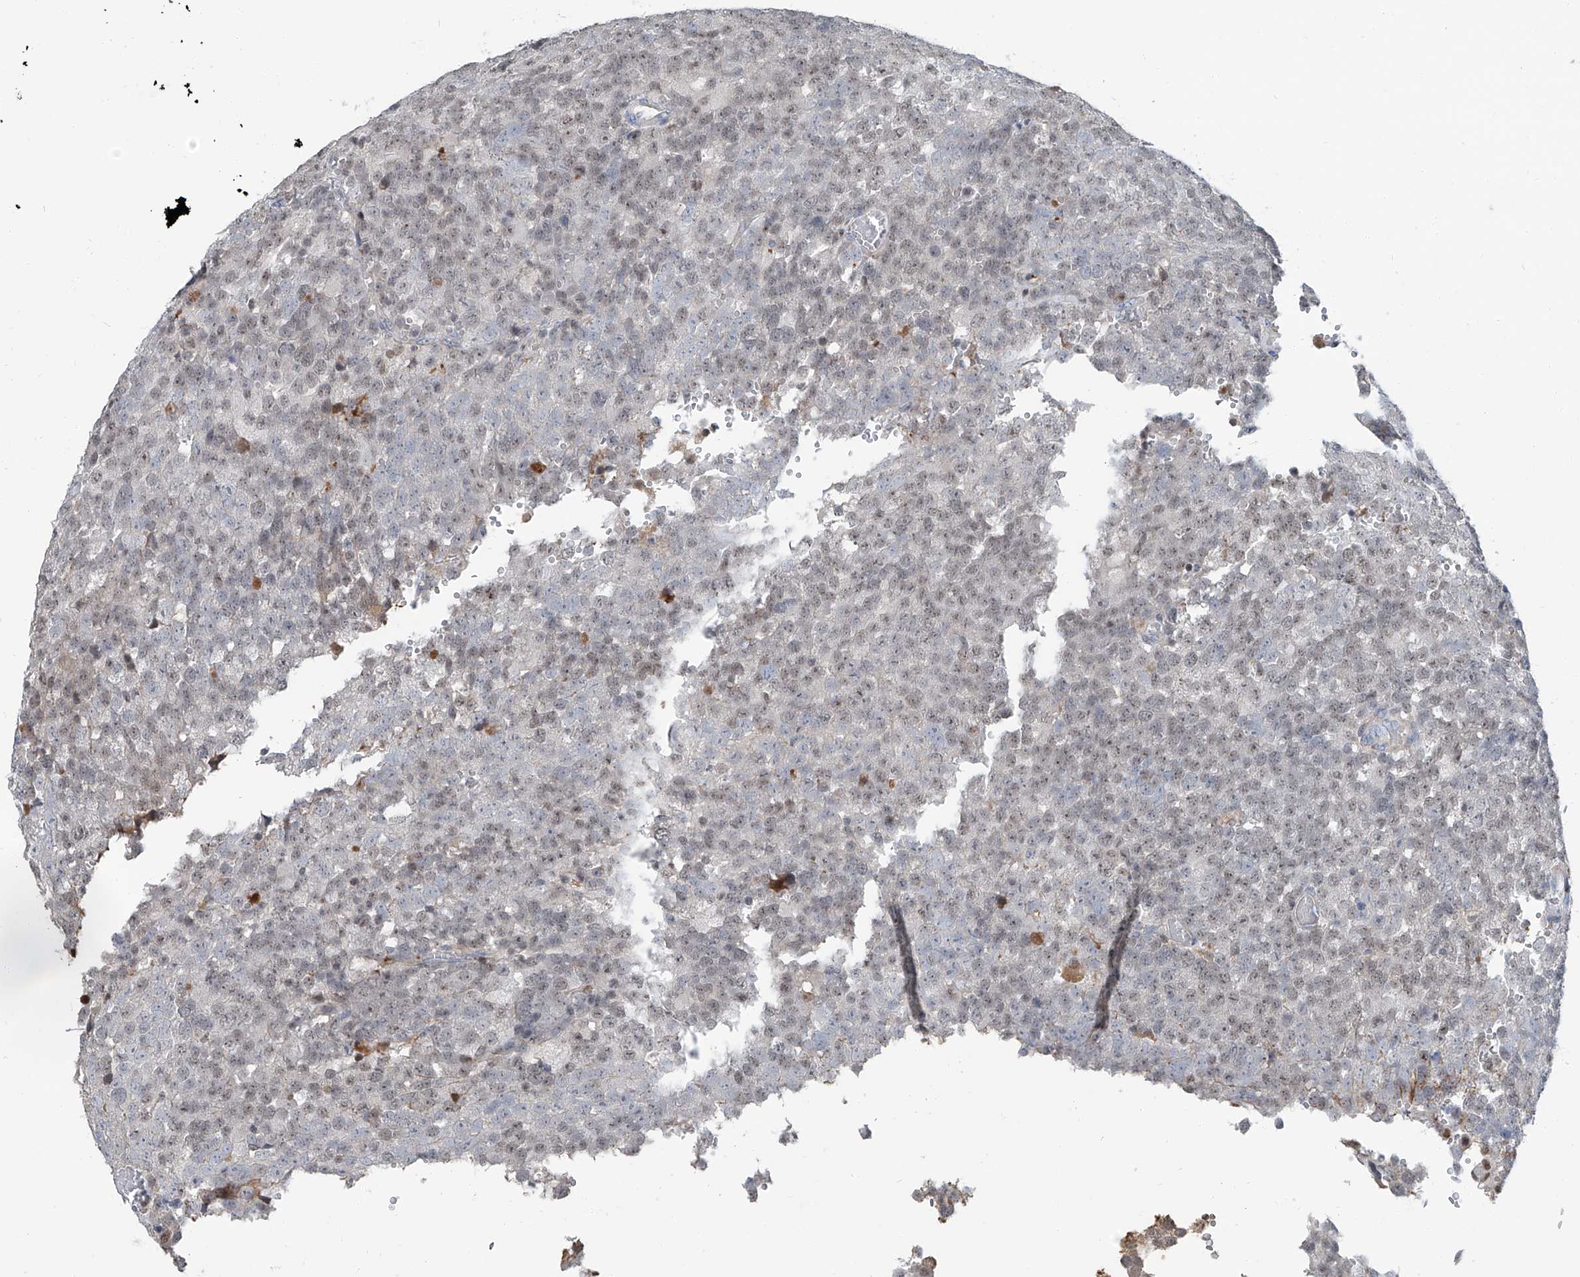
{"staining": {"intensity": "weak", "quantity": "<25%", "location": "nuclear"}, "tissue": "testis cancer", "cell_type": "Tumor cells", "image_type": "cancer", "snomed": [{"axis": "morphology", "description": "Seminoma, NOS"}, {"axis": "topography", "description": "Testis"}], "caption": "Testis cancer (seminoma) was stained to show a protein in brown. There is no significant expression in tumor cells. Nuclei are stained in blue.", "gene": "HOXA3", "patient": {"sex": "male", "age": 71}}